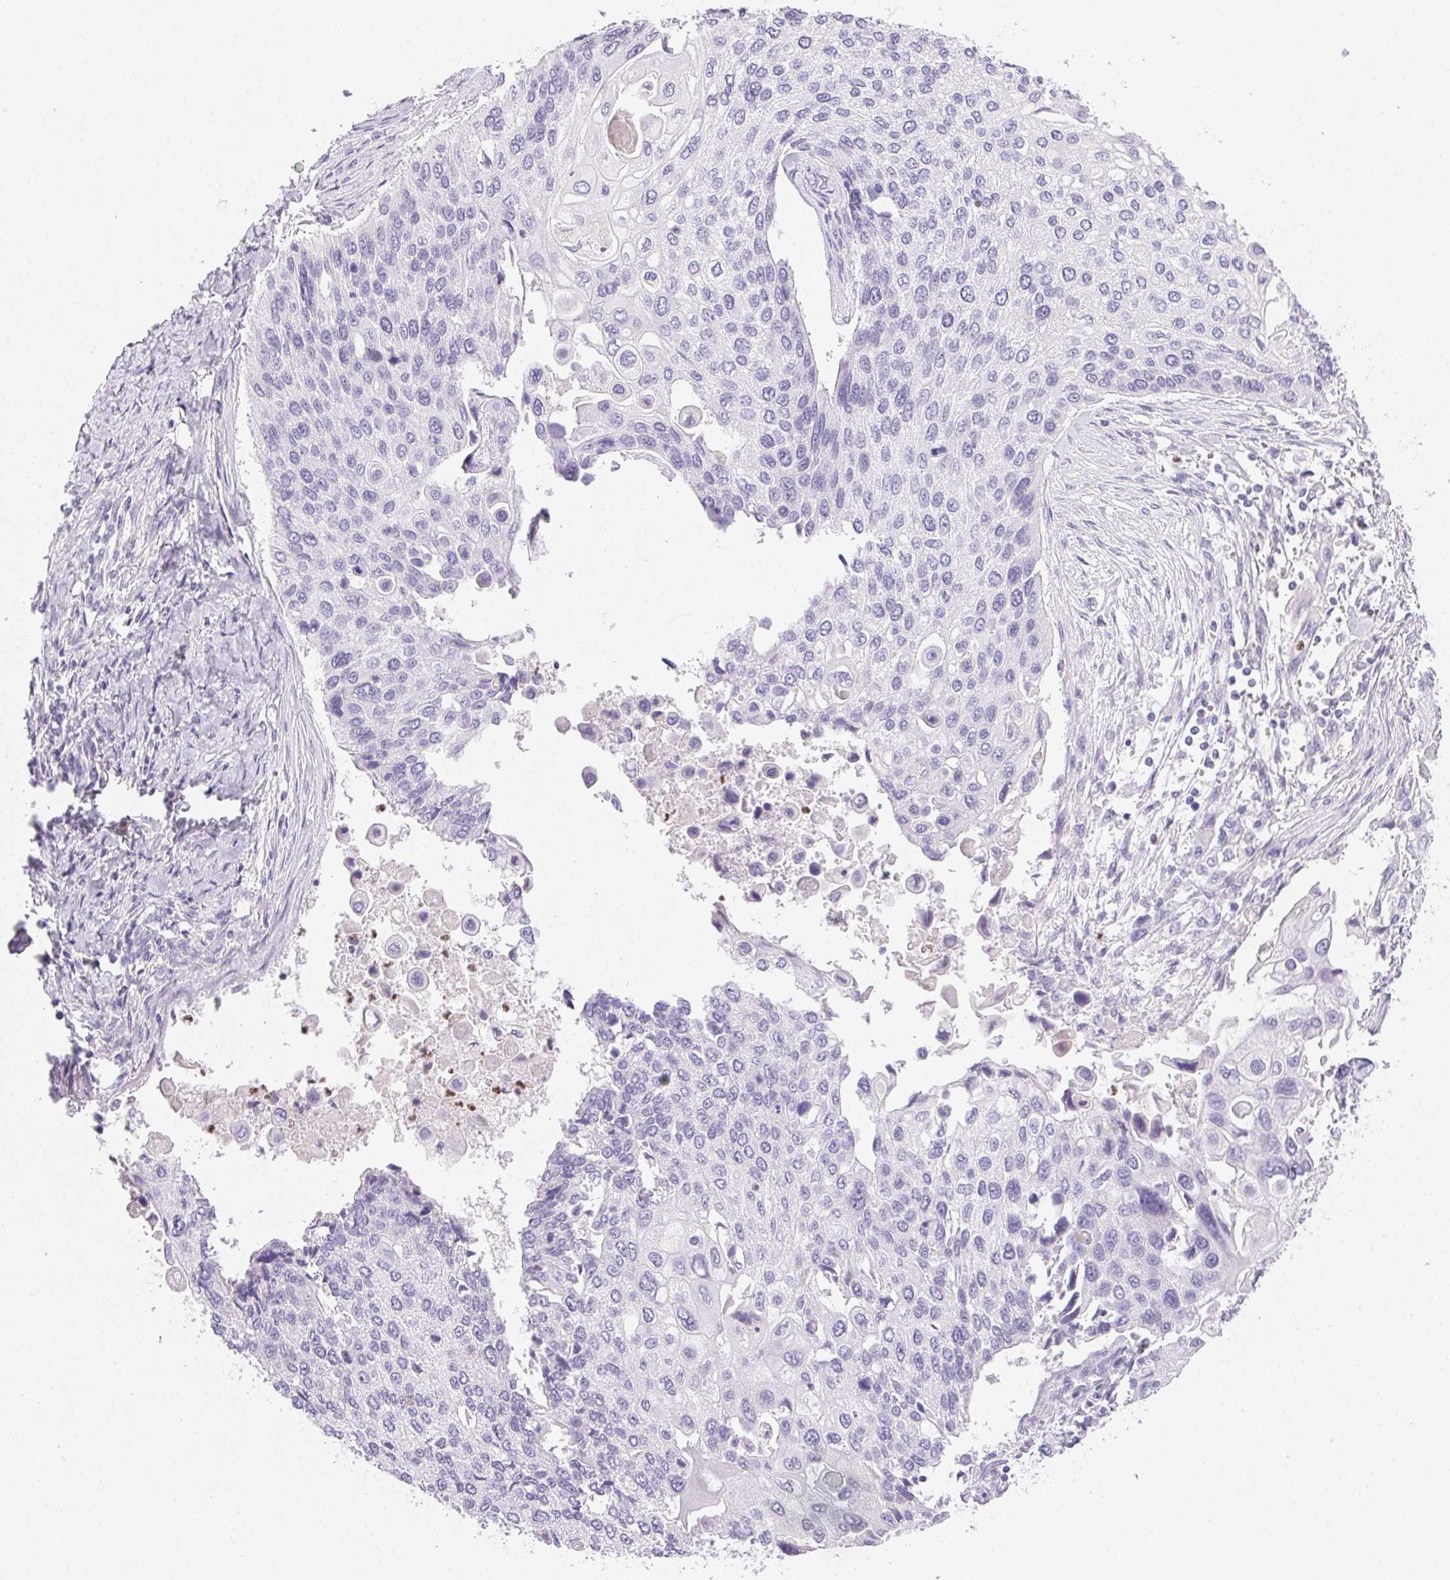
{"staining": {"intensity": "negative", "quantity": "none", "location": "none"}, "tissue": "lung cancer", "cell_type": "Tumor cells", "image_type": "cancer", "snomed": [{"axis": "morphology", "description": "Squamous cell carcinoma, NOS"}, {"axis": "morphology", "description": "Squamous cell carcinoma, metastatic, NOS"}, {"axis": "topography", "description": "Lung"}], "caption": "This is an immunohistochemistry (IHC) image of lung cancer. There is no positivity in tumor cells.", "gene": "PADI4", "patient": {"sex": "male", "age": 63}}